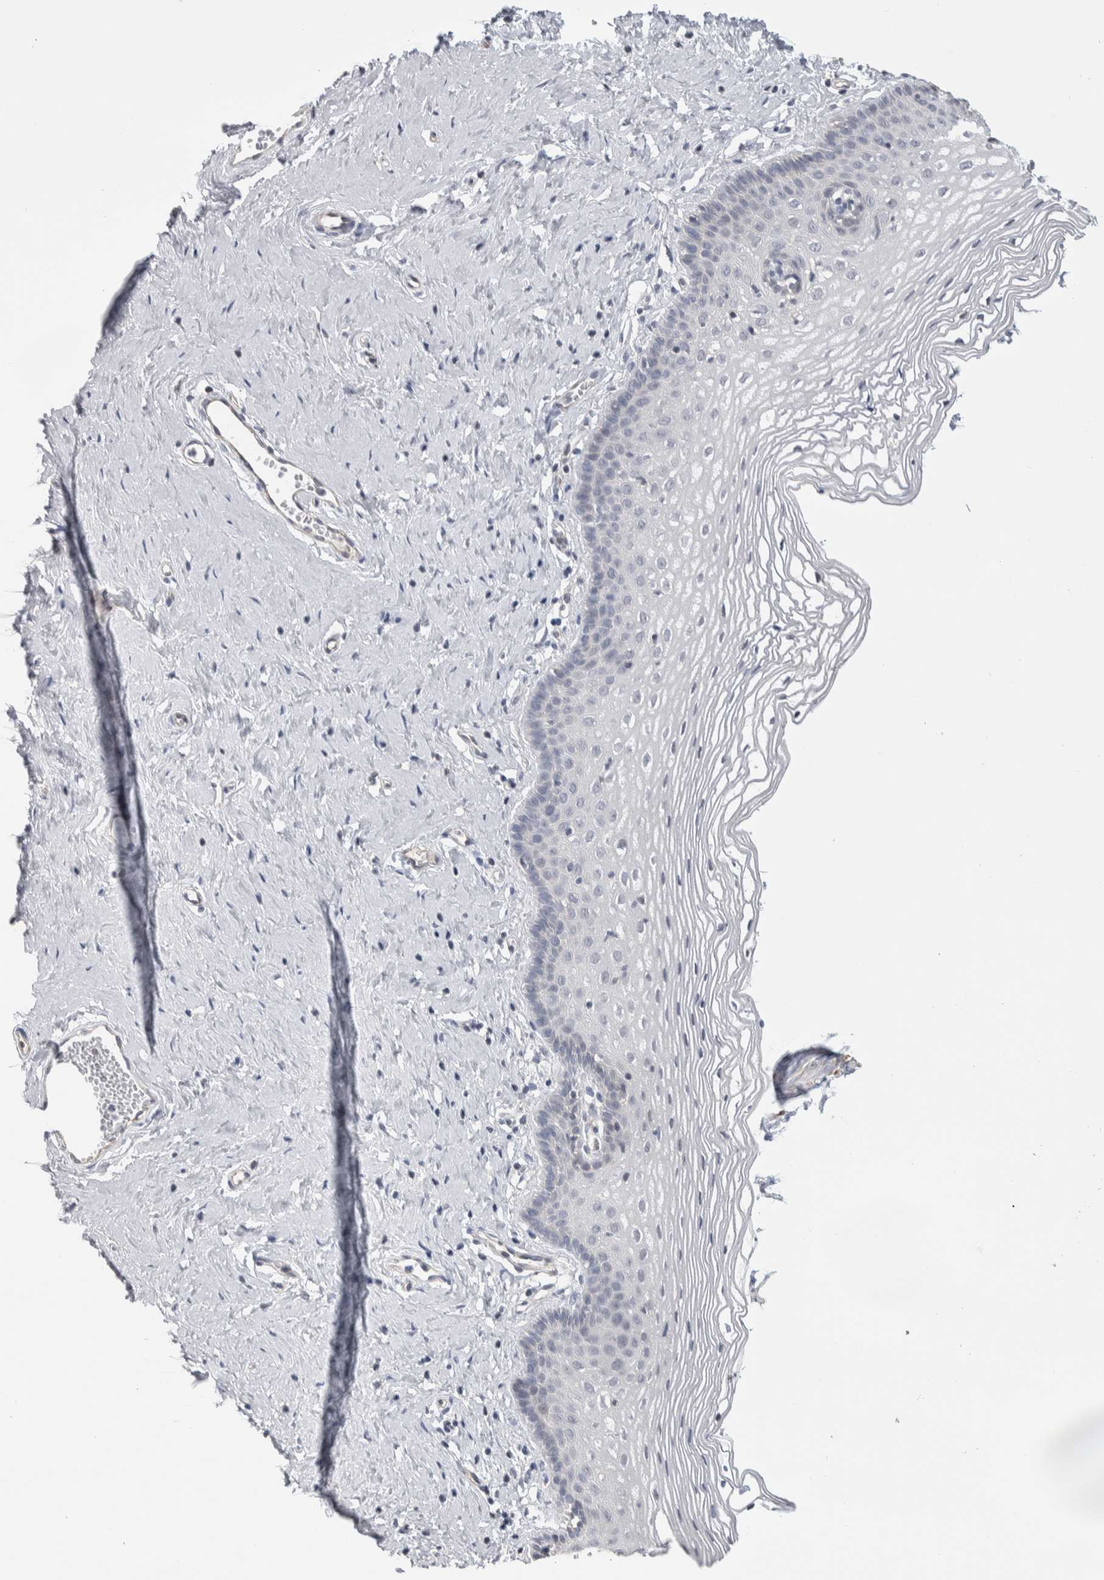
{"staining": {"intensity": "negative", "quantity": "none", "location": "none"}, "tissue": "vagina", "cell_type": "Squamous epithelial cells", "image_type": "normal", "snomed": [{"axis": "morphology", "description": "Normal tissue, NOS"}, {"axis": "topography", "description": "Vagina"}], "caption": "Immunohistochemistry (IHC) of benign human vagina reveals no expression in squamous epithelial cells.", "gene": "ZBTB49", "patient": {"sex": "female", "age": 32}}